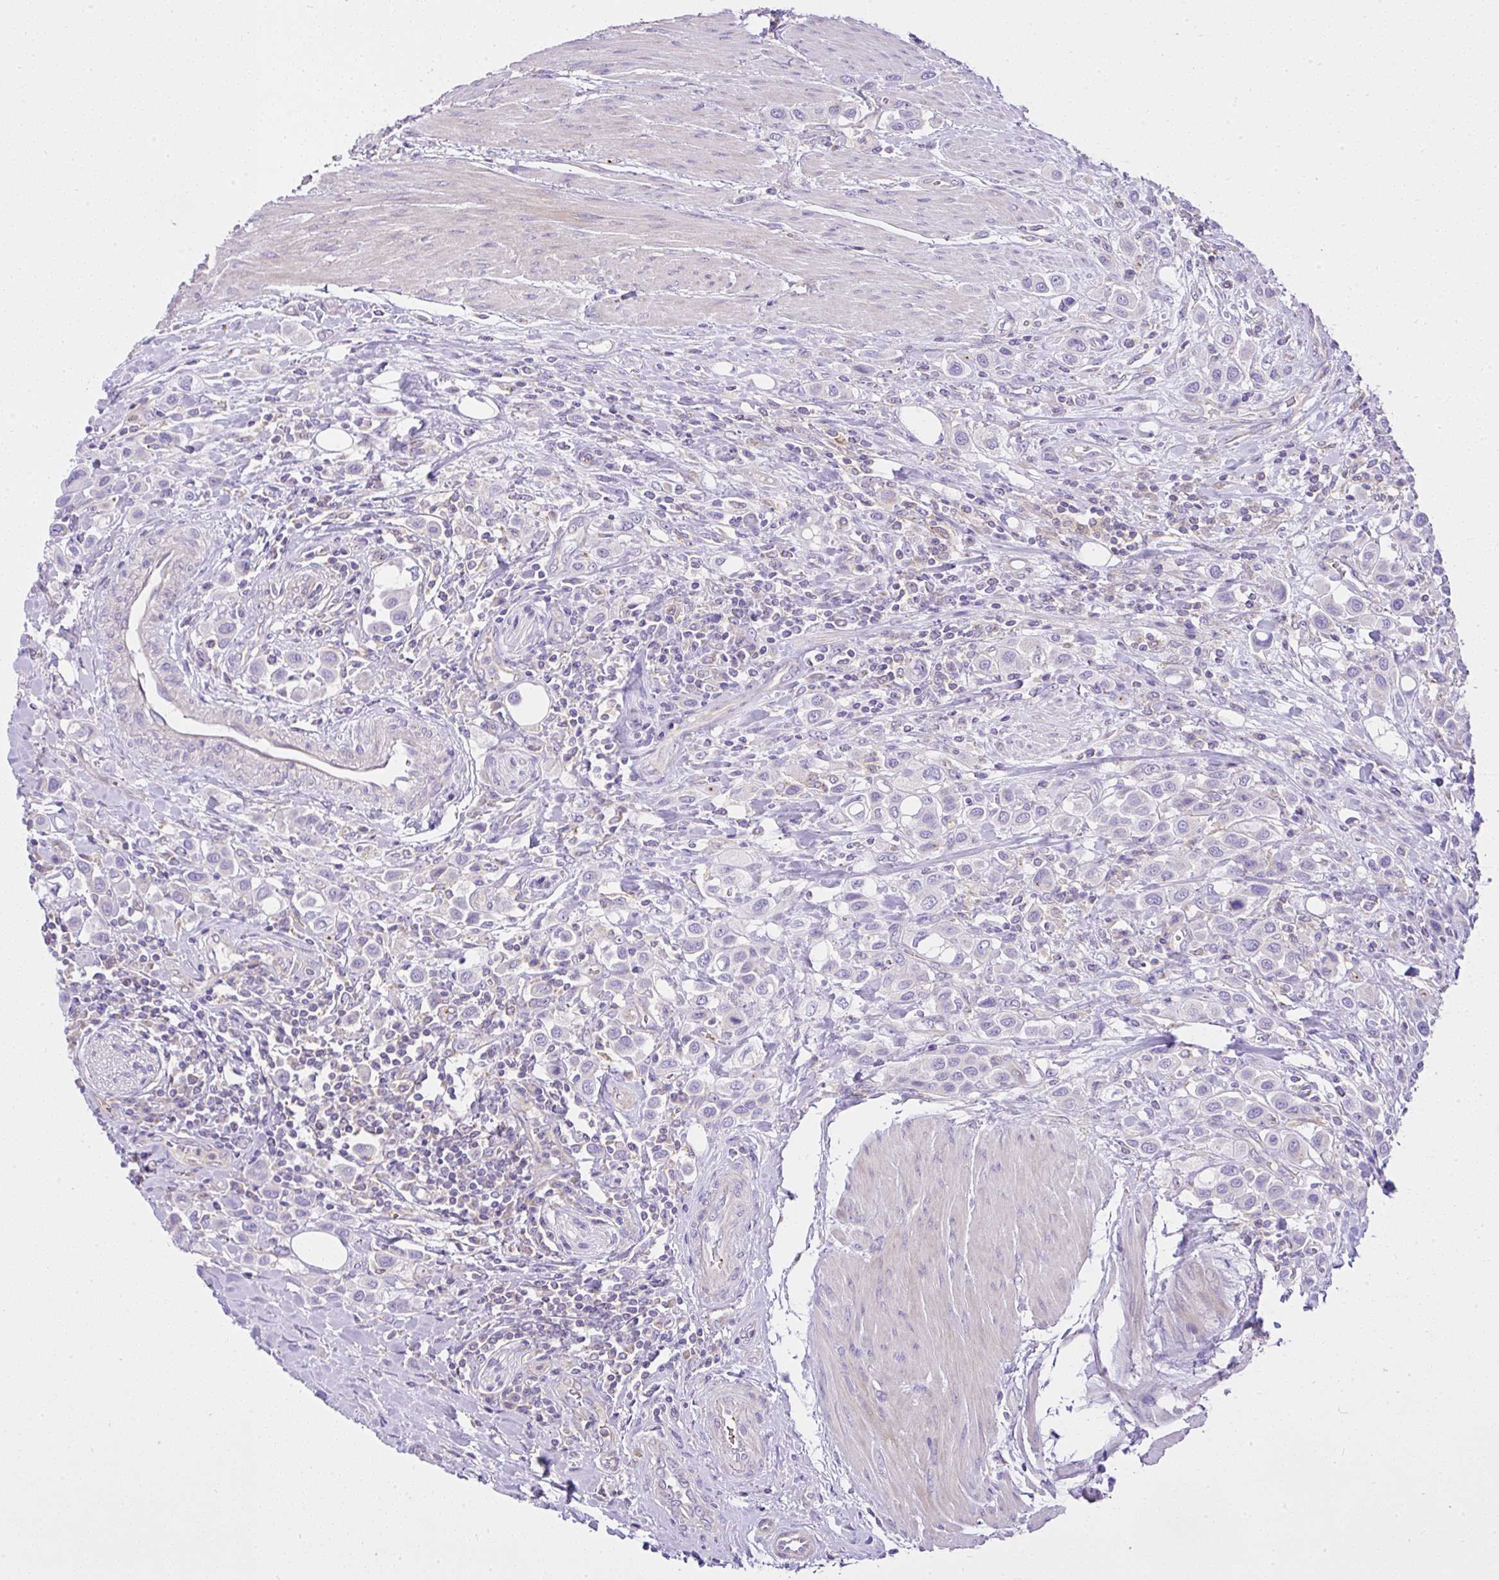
{"staining": {"intensity": "negative", "quantity": "none", "location": "none"}, "tissue": "urothelial cancer", "cell_type": "Tumor cells", "image_type": "cancer", "snomed": [{"axis": "morphology", "description": "Urothelial carcinoma, High grade"}, {"axis": "topography", "description": "Urinary bladder"}], "caption": "A histopathology image of human urothelial cancer is negative for staining in tumor cells.", "gene": "CCDC142", "patient": {"sex": "male", "age": 50}}